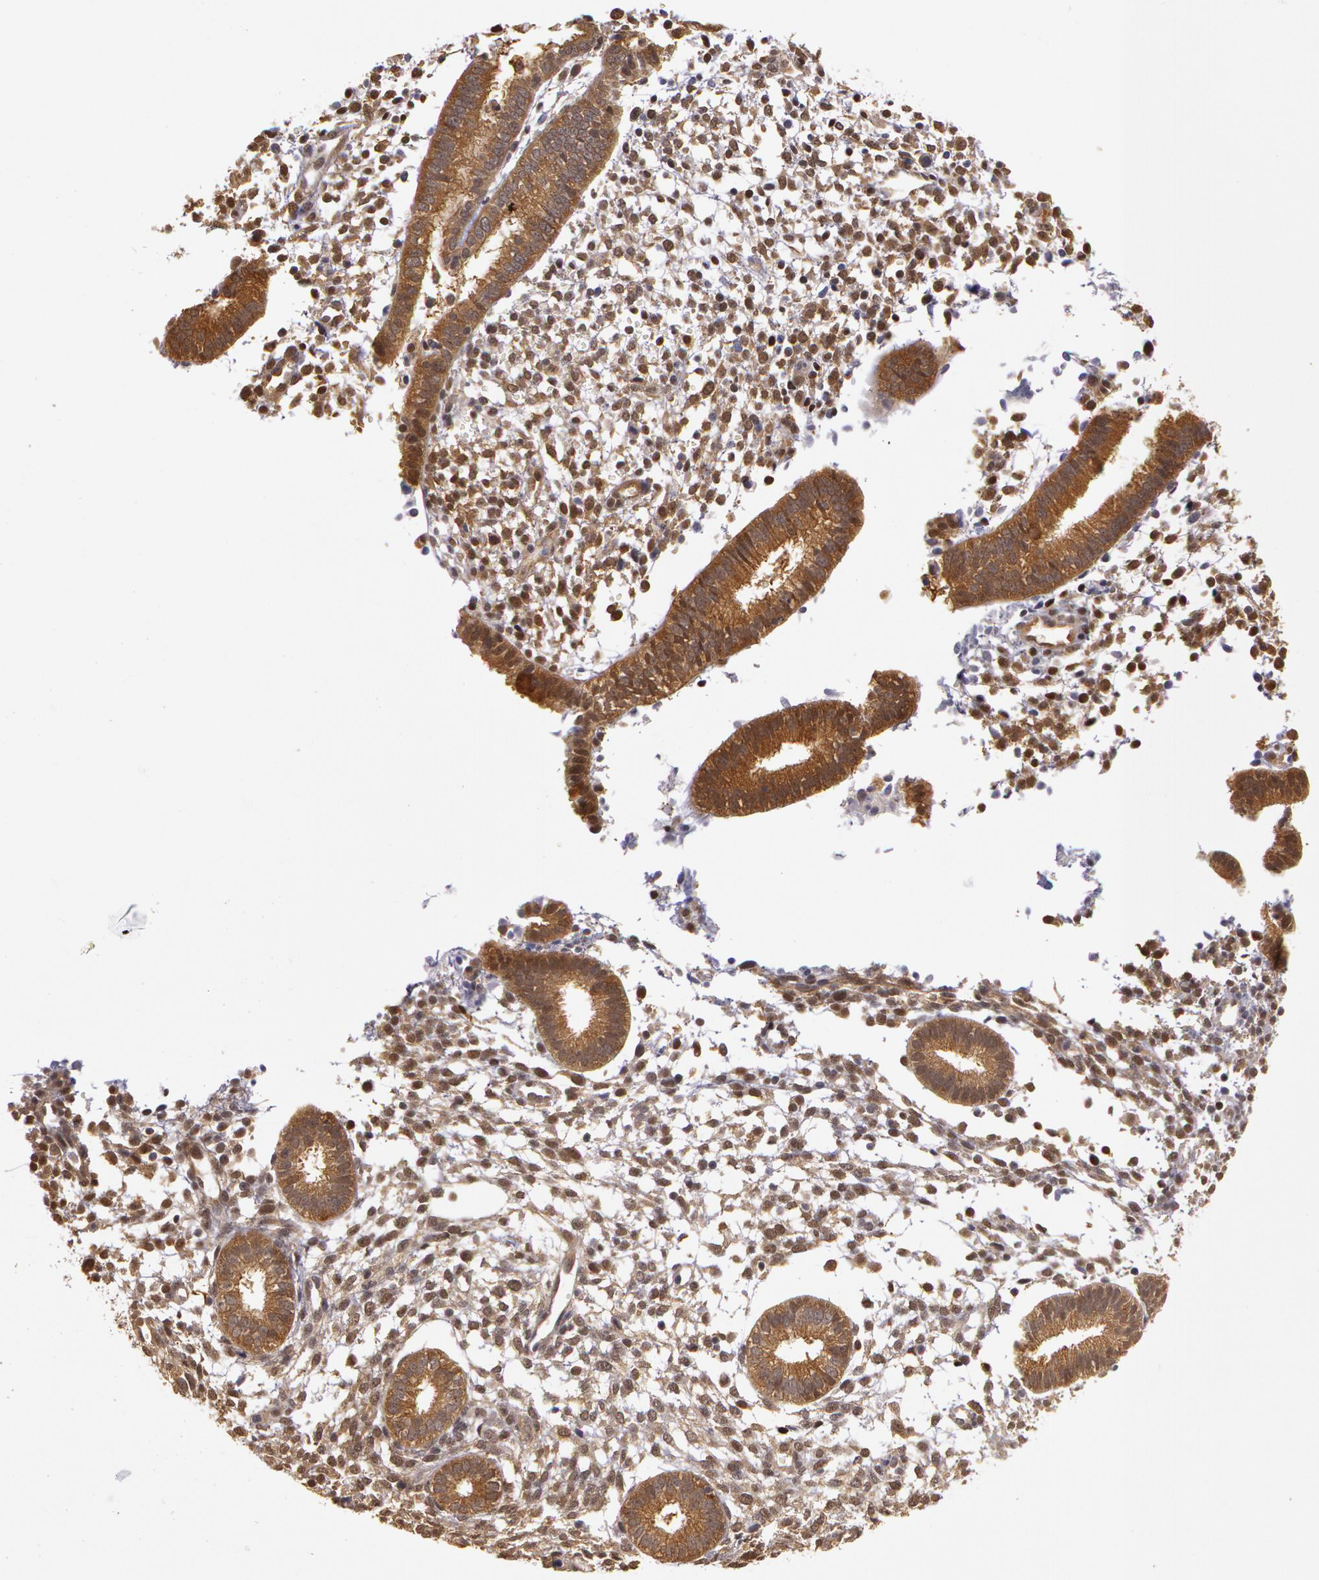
{"staining": {"intensity": "moderate", "quantity": "25%-75%", "location": "cytoplasmic/membranous"}, "tissue": "endometrium", "cell_type": "Cells in endometrial stroma", "image_type": "normal", "snomed": [{"axis": "morphology", "description": "Normal tissue, NOS"}, {"axis": "topography", "description": "Endometrium"}], "caption": "Normal endometrium demonstrates moderate cytoplasmic/membranous expression in approximately 25%-75% of cells in endometrial stroma, visualized by immunohistochemistry. (Brightfield microscopy of DAB IHC at high magnification).", "gene": "AHSA1", "patient": {"sex": "female", "age": 35}}